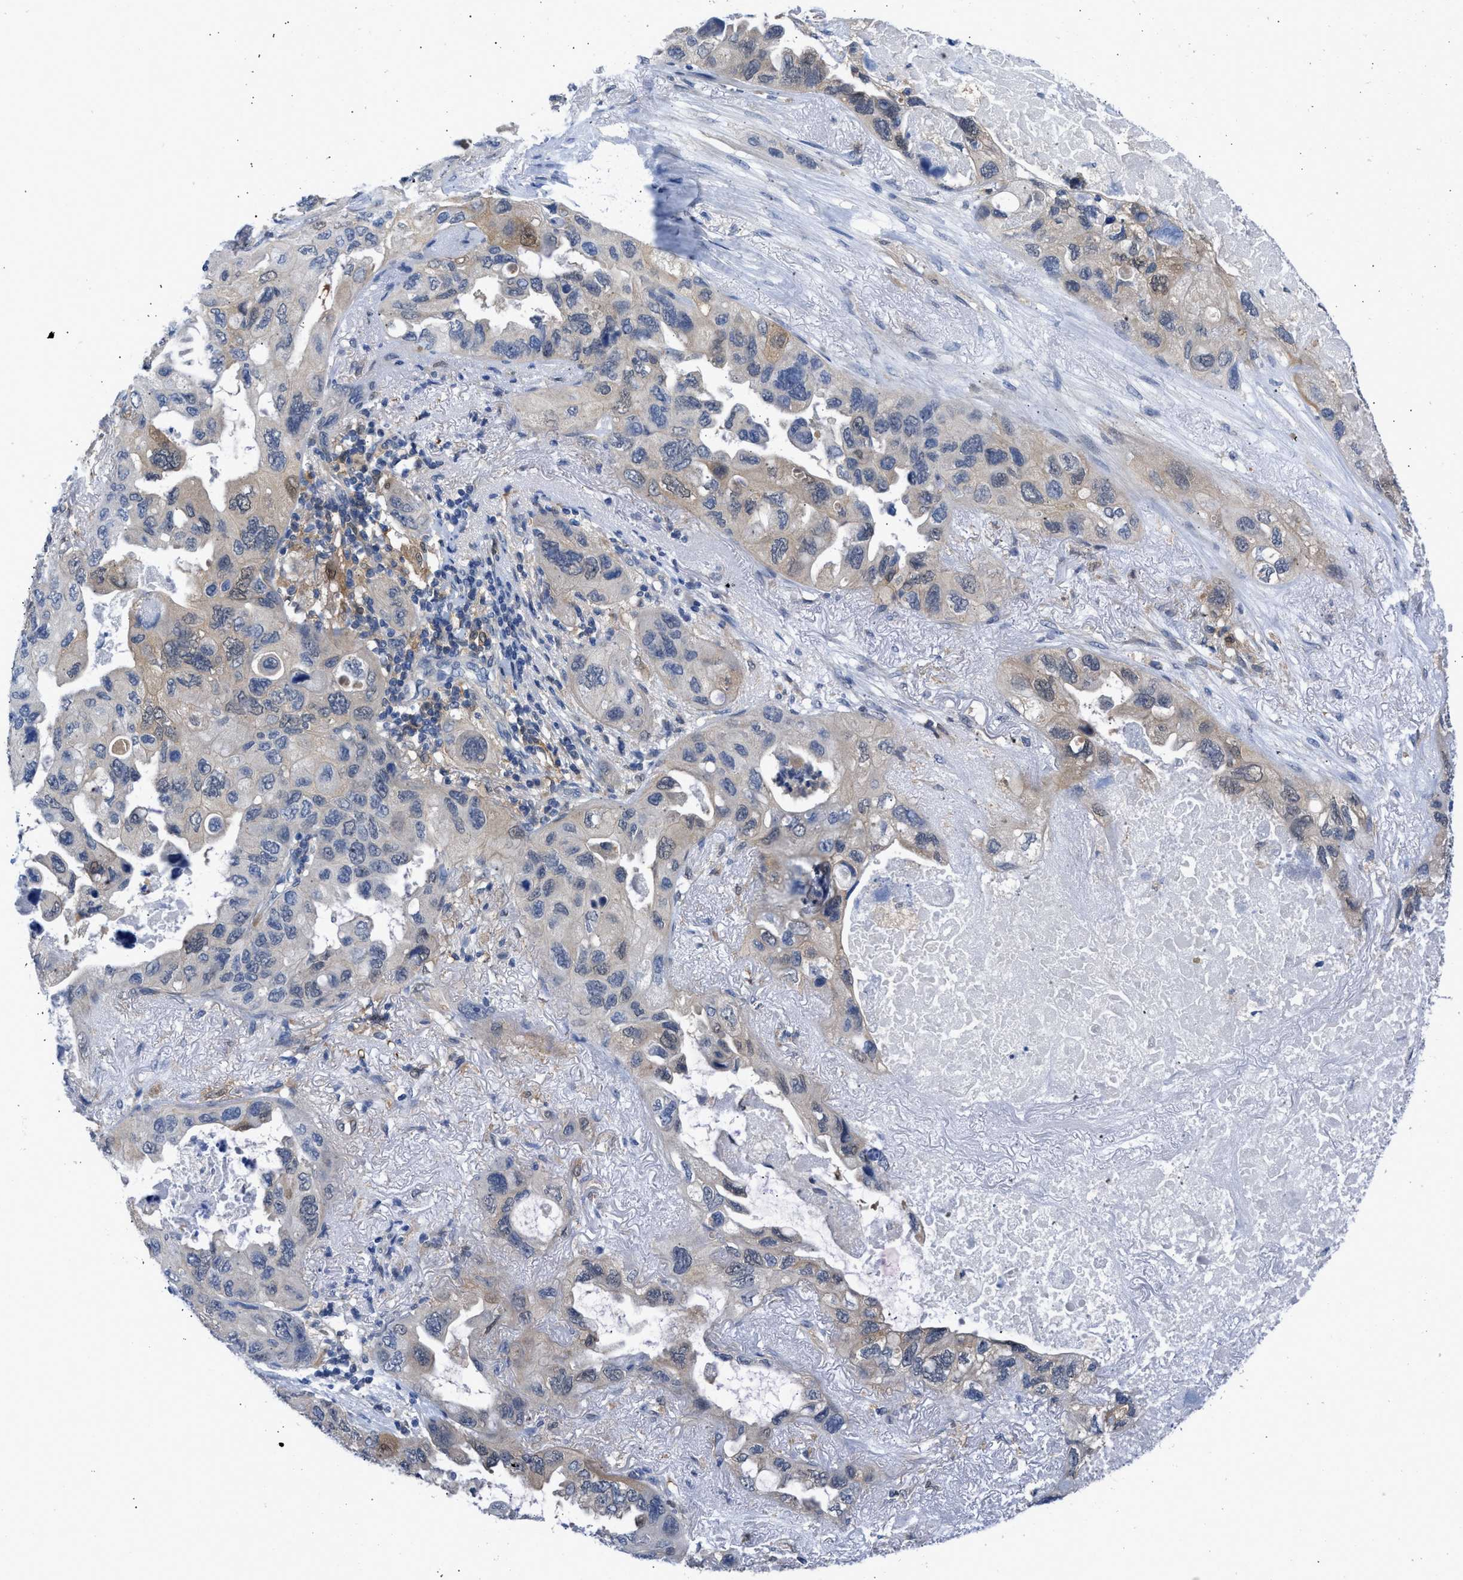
{"staining": {"intensity": "weak", "quantity": "<25%", "location": "cytoplasmic/membranous,nuclear"}, "tissue": "lung cancer", "cell_type": "Tumor cells", "image_type": "cancer", "snomed": [{"axis": "morphology", "description": "Squamous cell carcinoma, NOS"}, {"axis": "topography", "description": "Lung"}], "caption": "Protein analysis of lung cancer (squamous cell carcinoma) exhibits no significant positivity in tumor cells.", "gene": "CBR1", "patient": {"sex": "female", "age": 73}}